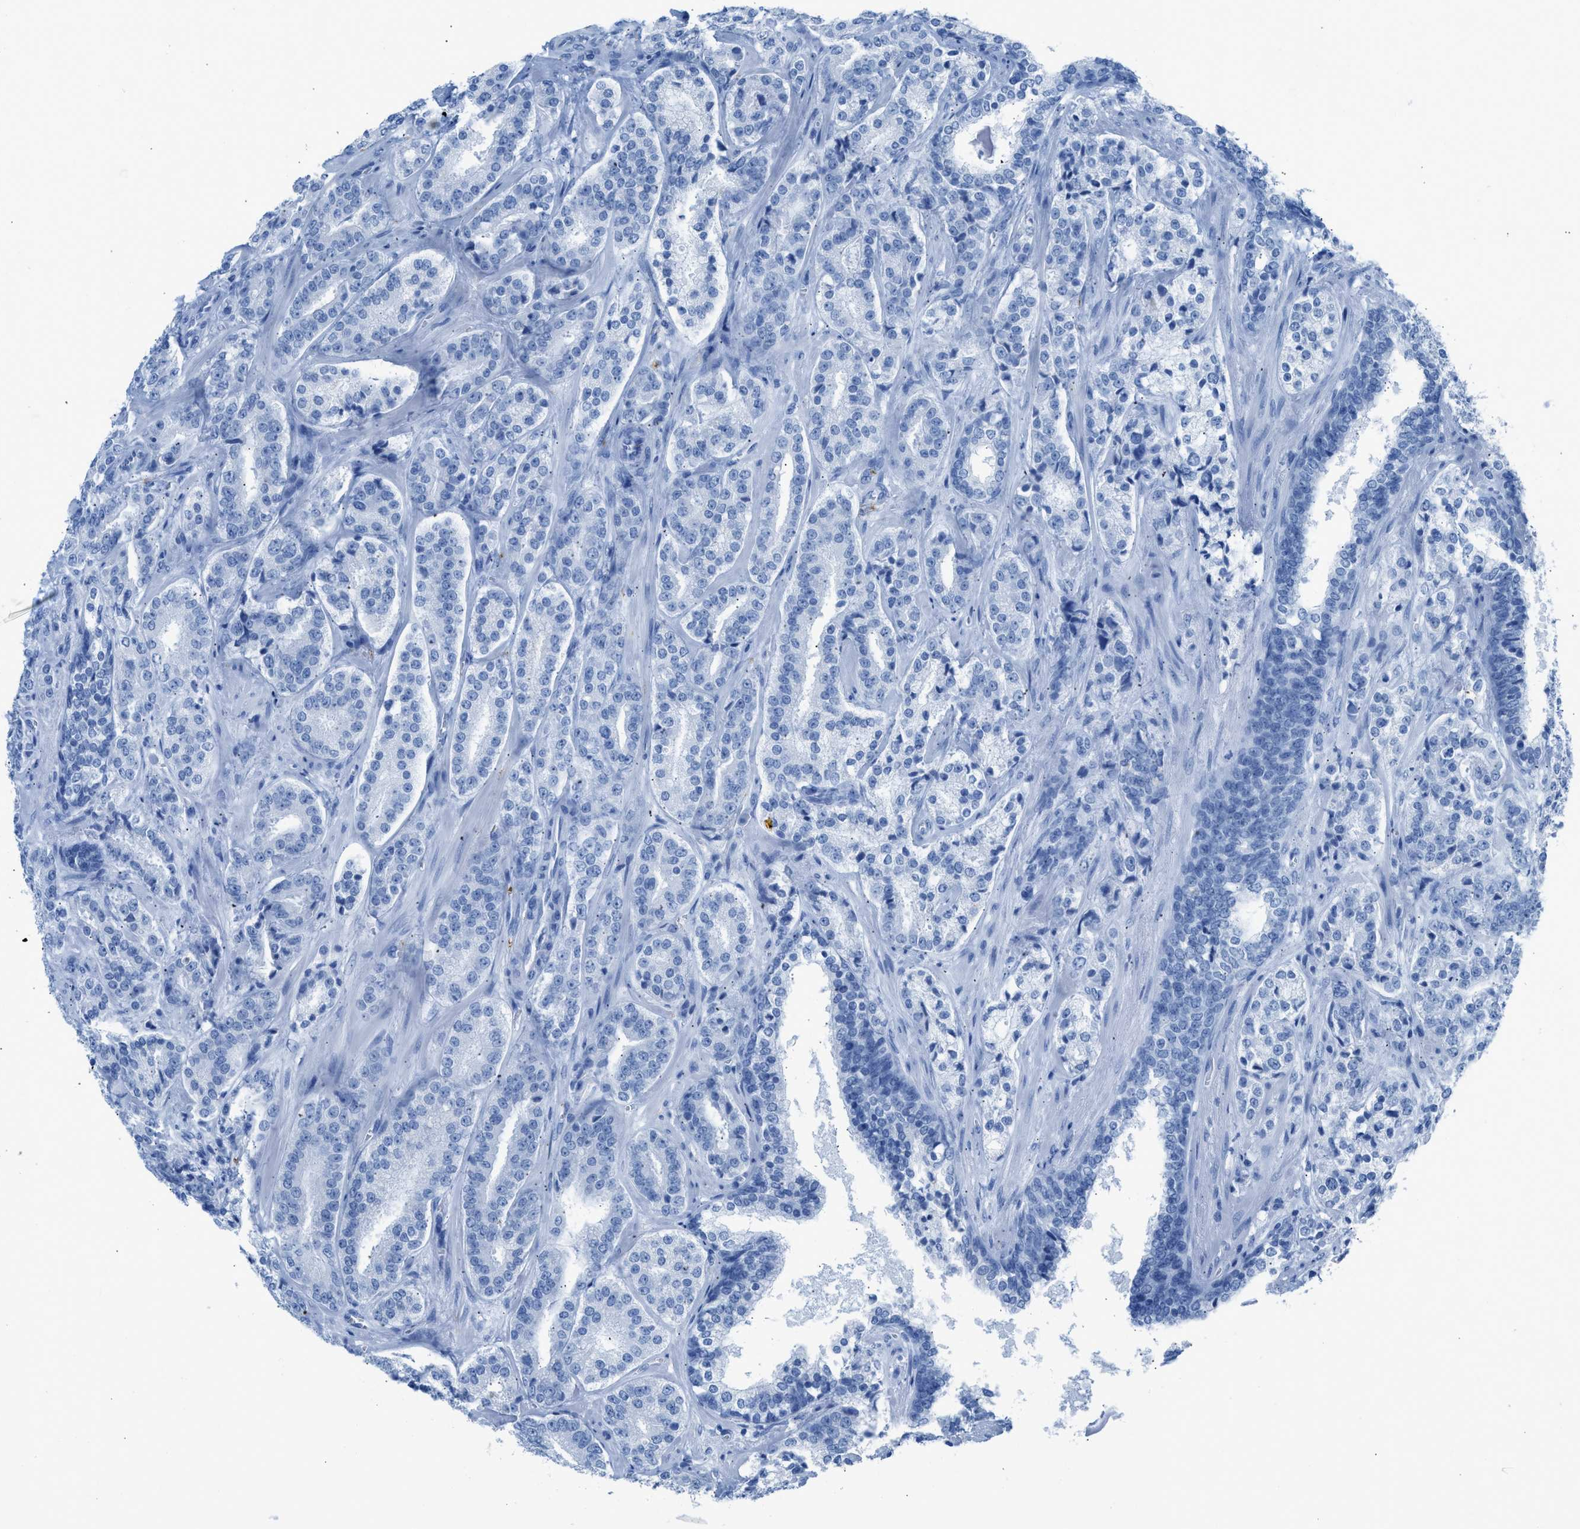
{"staining": {"intensity": "negative", "quantity": "none", "location": "none"}, "tissue": "prostate cancer", "cell_type": "Tumor cells", "image_type": "cancer", "snomed": [{"axis": "morphology", "description": "Adenocarcinoma, High grade"}, {"axis": "topography", "description": "Prostate"}], "caption": "Tumor cells show no significant protein positivity in prostate cancer (adenocarcinoma (high-grade)).", "gene": "FAIM2", "patient": {"sex": "male", "age": 60}}